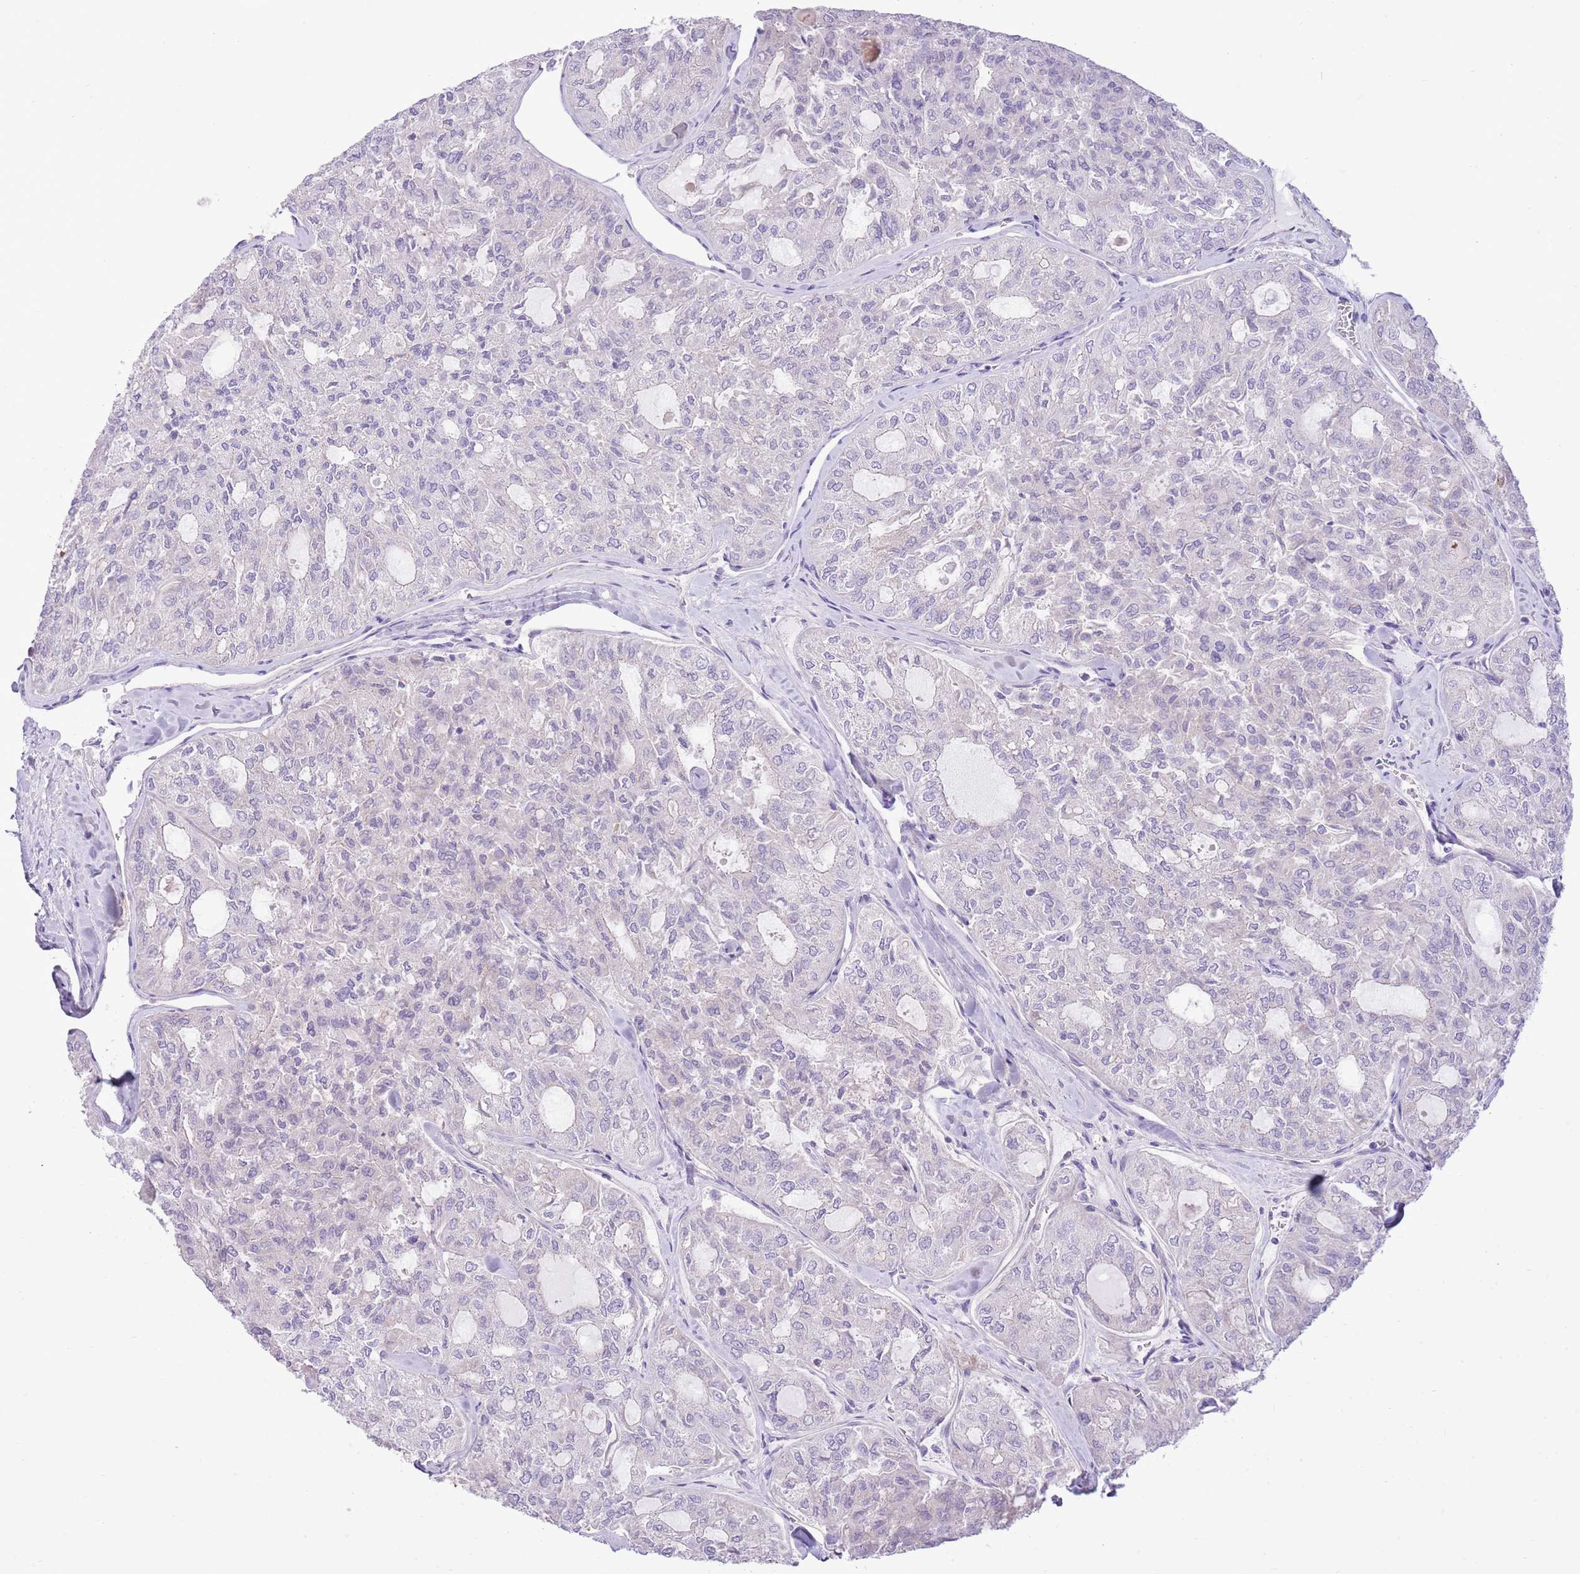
{"staining": {"intensity": "negative", "quantity": "none", "location": "none"}, "tissue": "thyroid cancer", "cell_type": "Tumor cells", "image_type": "cancer", "snomed": [{"axis": "morphology", "description": "Follicular adenoma carcinoma, NOS"}, {"axis": "topography", "description": "Thyroid gland"}], "caption": "Tumor cells are negative for protein expression in human thyroid cancer (follicular adenoma carcinoma). (Brightfield microscopy of DAB (3,3'-diaminobenzidine) immunohistochemistry (IHC) at high magnification).", "gene": "ZC4H2", "patient": {"sex": "male", "age": 75}}